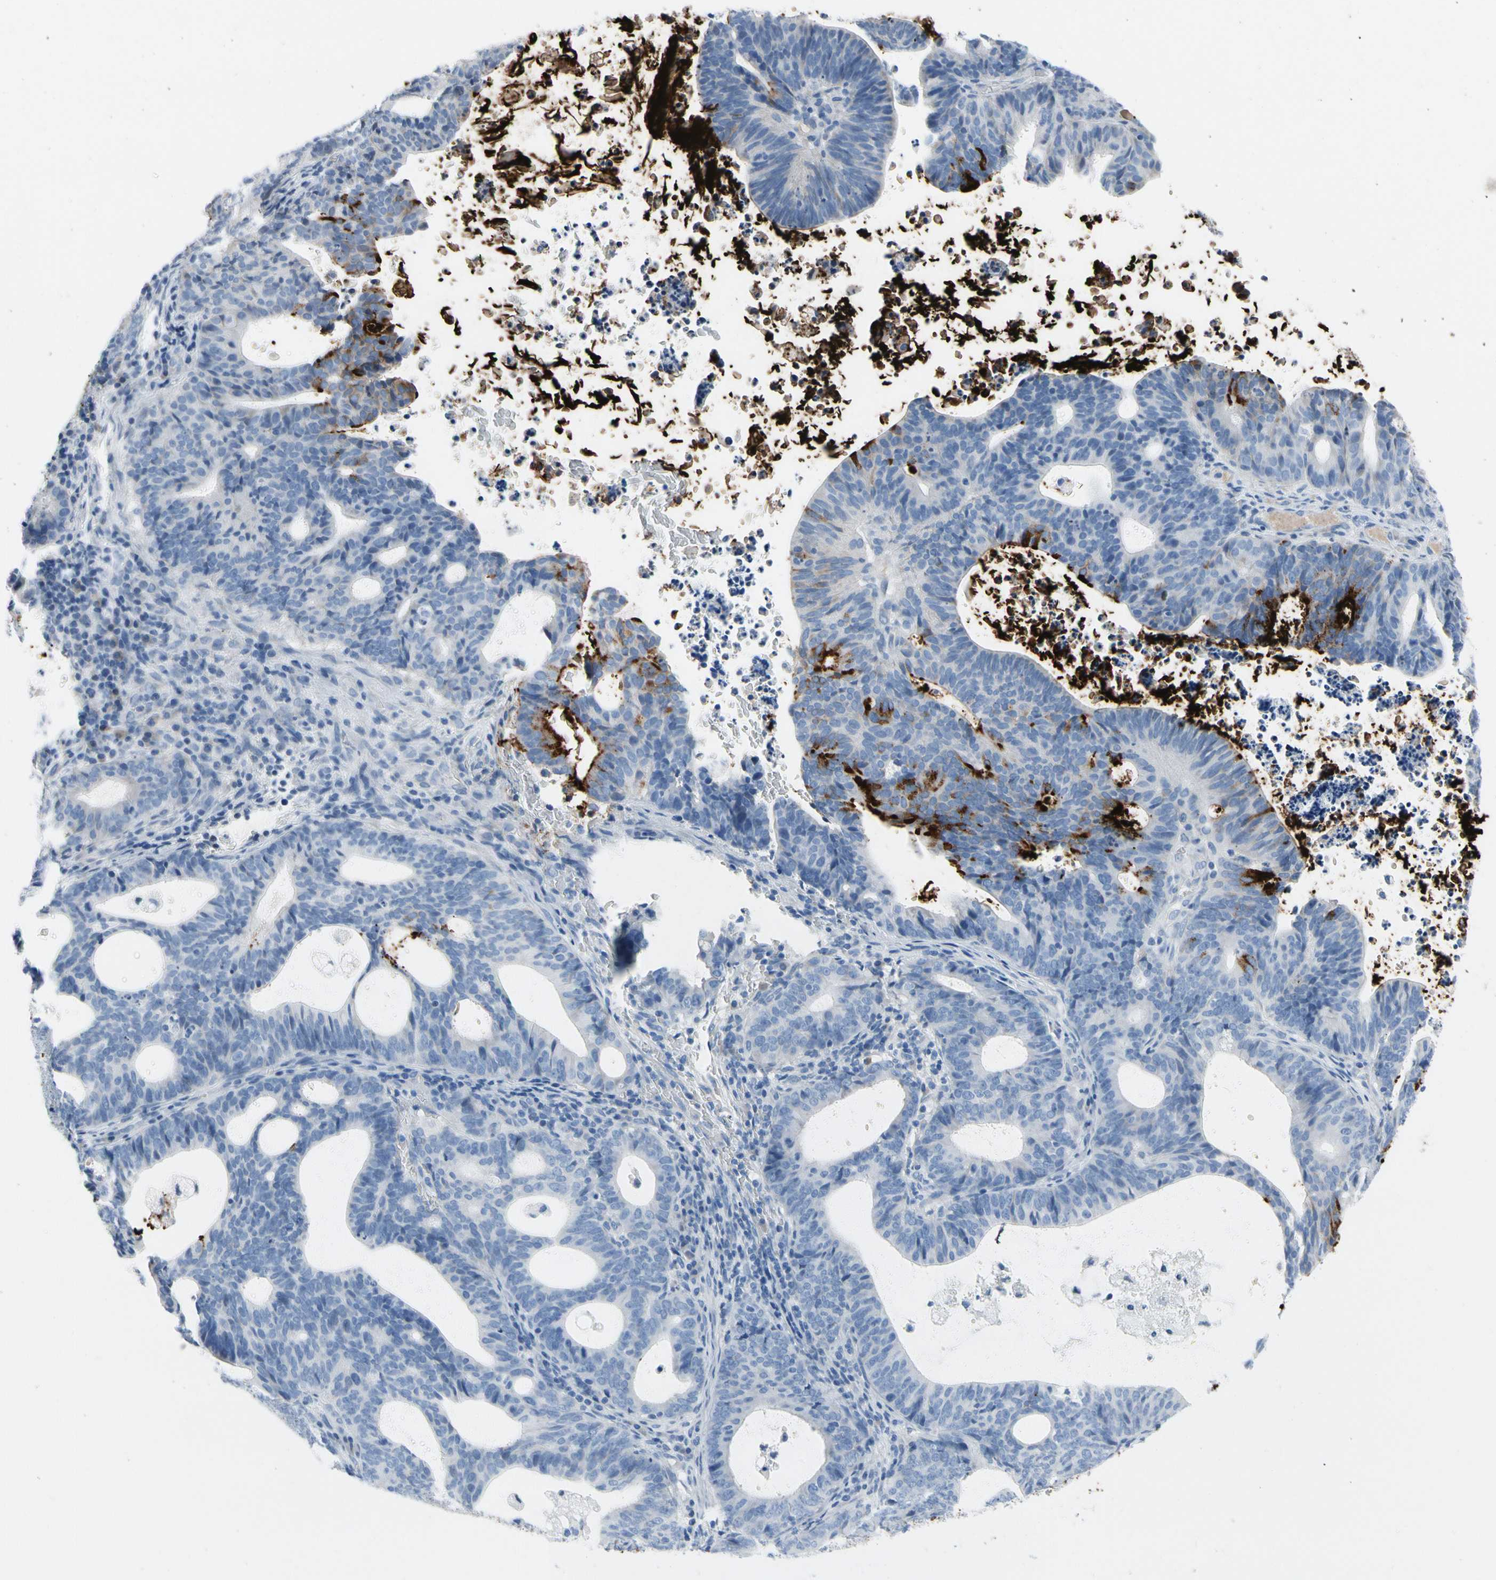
{"staining": {"intensity": "strong", "quantity": "<25%", "location": "cytoplasmic/membranous"}, "tissue": "endometrial cancer", "cell_type": "Tumor cells", "image_type": "cancer", "snomed": [{"axis": "morphology", "description": "Adenocarcinoma, NOS"}, {"axis": "topography", "description": "Uterus"}], "caption": "A brown stain labels strong cytoplasmic/membranous expression of a protein in endometrial cancer tumor cells. Ihc stains the protein in brown and the nuclei are stained blue.", "gene": "MUC5B", "patient": {"sex": "female", "age": 83}}